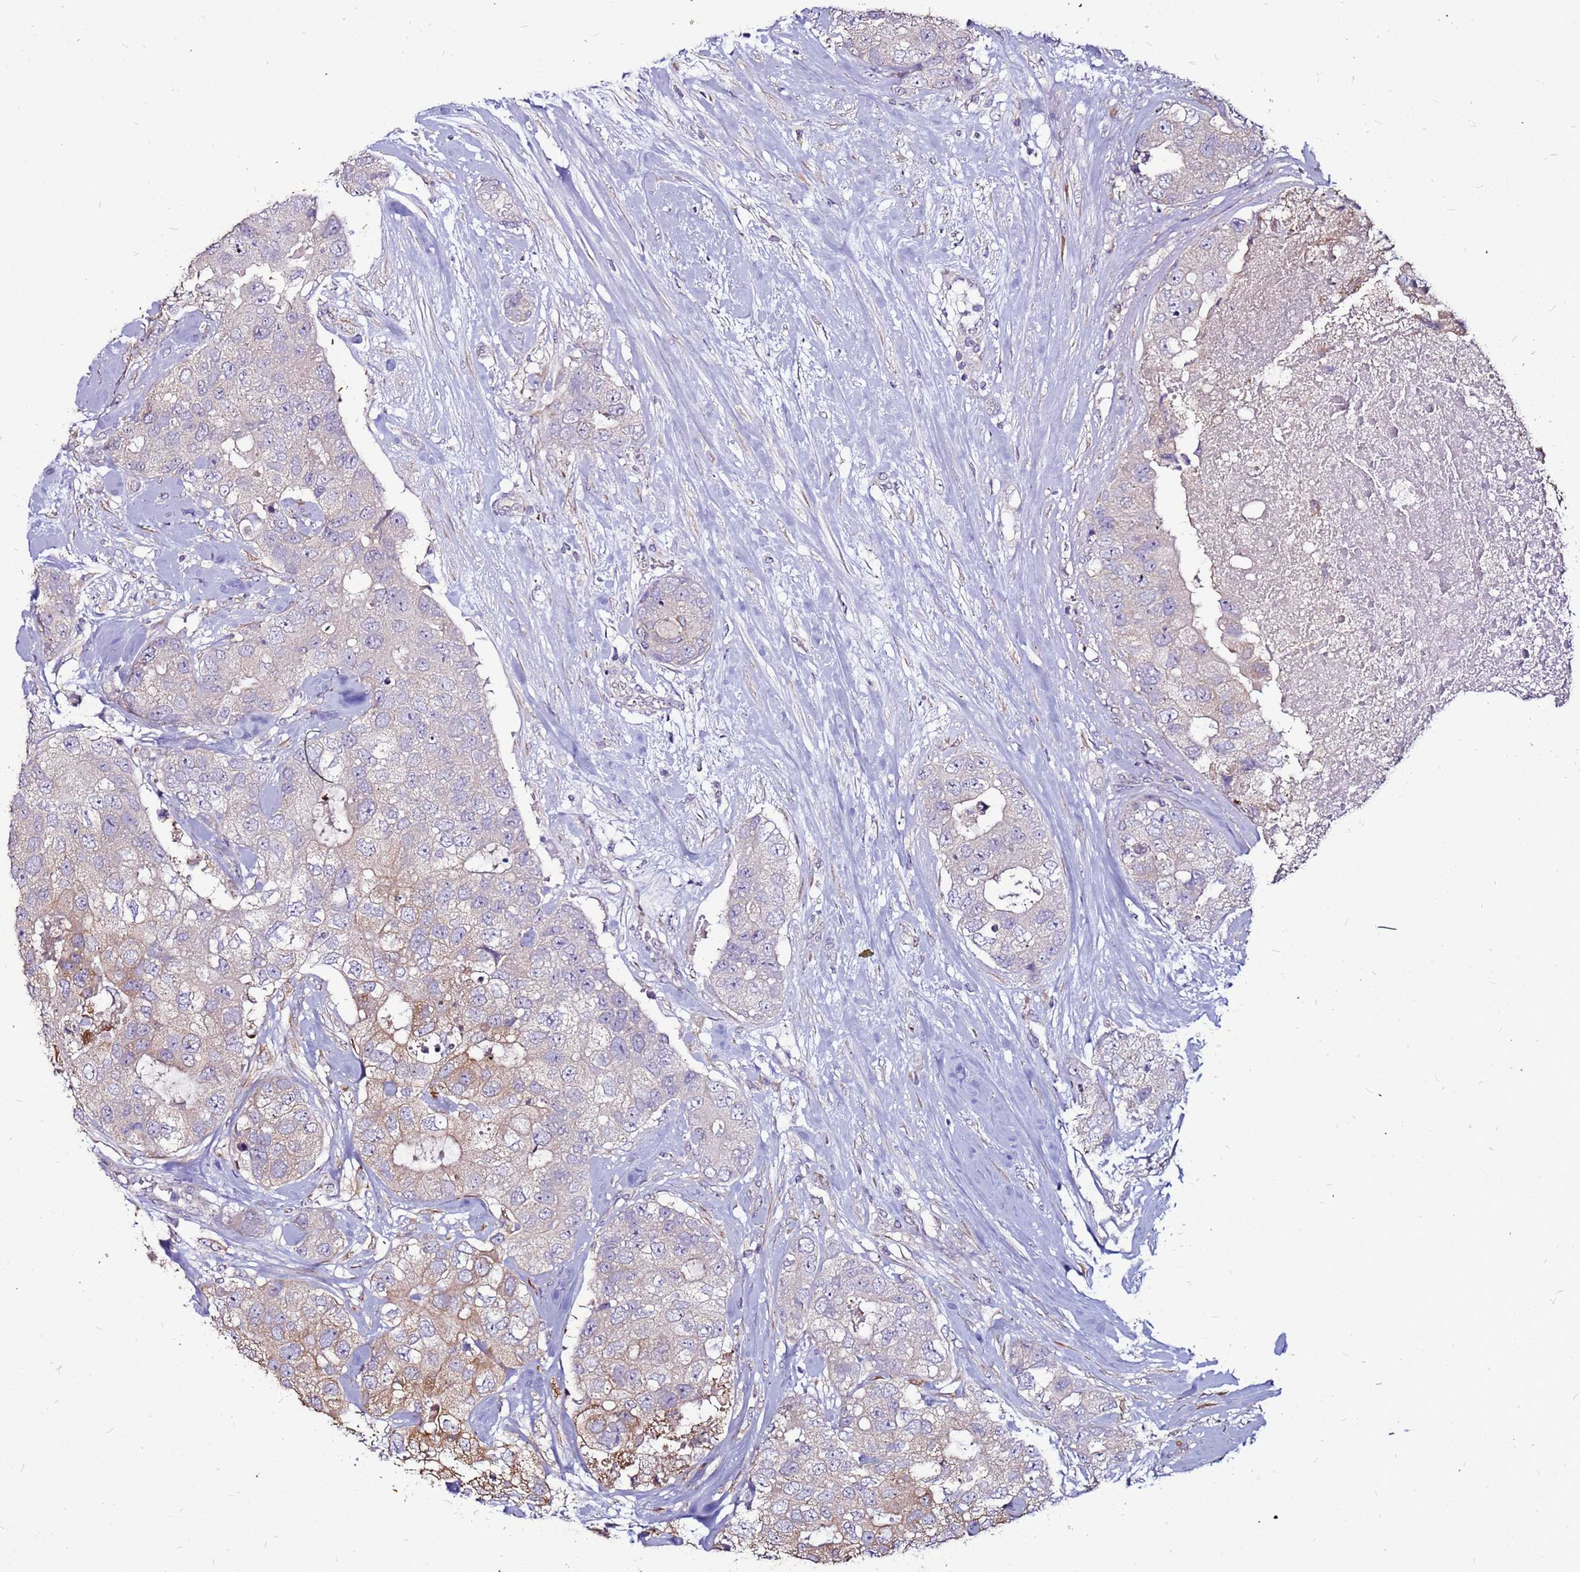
{"staining": {"intensity": "weak", "quantity": "<25%", "location": "cytoplasmic/membranous"}, "tissue": "breast cancer", "cell_type": "Tumor cells", "image_type": "cancer", "snomed": [{"axis": "morphology", "description": "Duct carcinoma"}, {"axis": "topography", "description": "Breast"}], "caption": "DAB (3,3'-diaminobenzidine) immunohistochemical staining of breast infiltrating ductal carcinoma shows no significant expression in tumor cells.", "gene": "SLC44A3", "patient": {"sex": "female", "age": 62}}